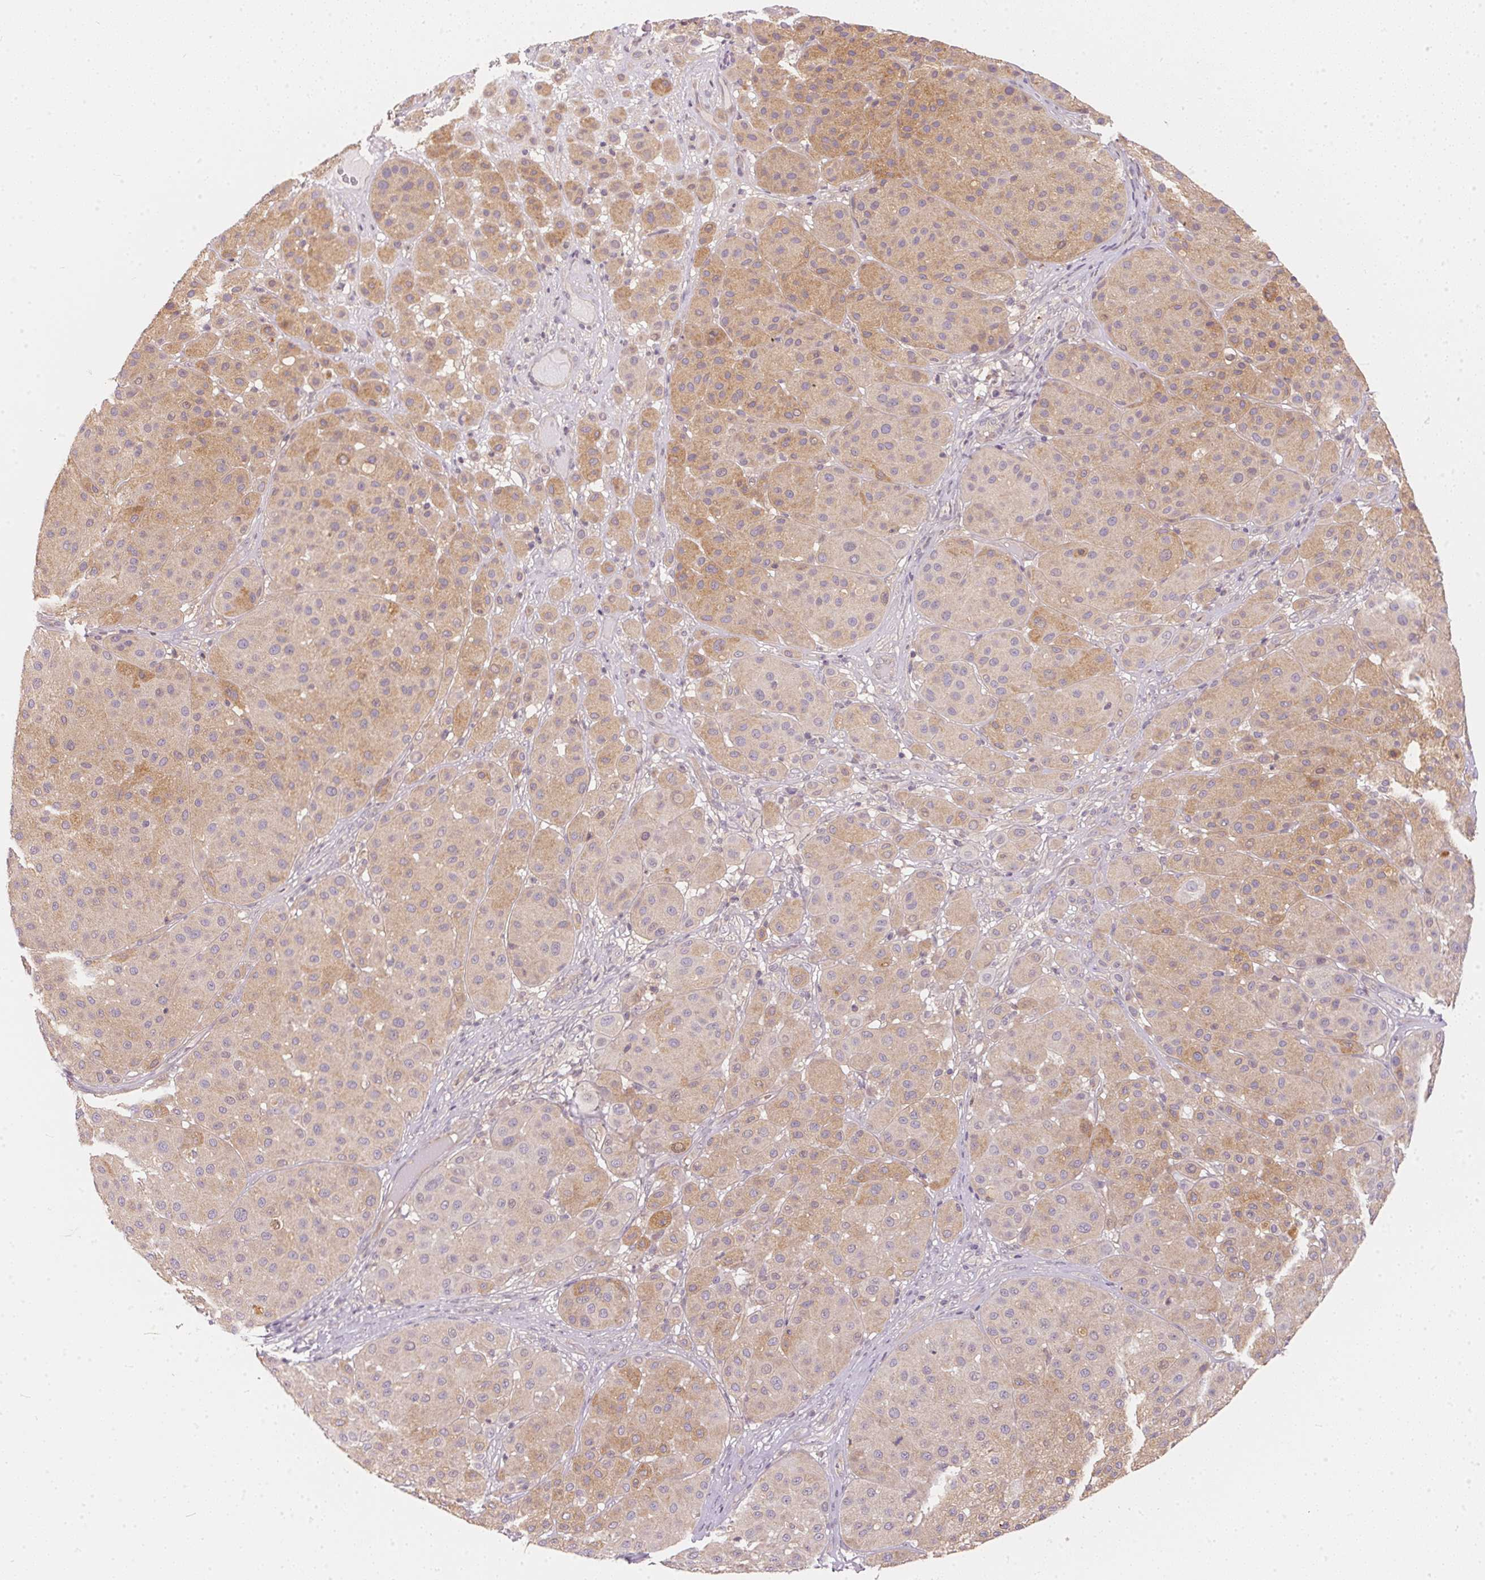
{"staining": {"intensity": "moderate", "quantity": ">75%", "location": "cytoplasmic/membranous"}, "tissue": "melanoma", "cell_type": "Tumor cells", "image_type": "cancer", "snomed": [{"axis": "morphology", "description": "Malignant melanoma, Metastatic site"}, {"axis": "topography", "description": "Smooth muscle"}], "caption": "Malignant melanoma (metastatic site) stained with DAB (3,3'-diaminobenzidine) IHC demonstrates medium levels of moderate cytoplasmic/membranous expression in approximately >75% of tumor cells.", "gene": "BLMH", "patient": {"sex": "male", "age": 41}}